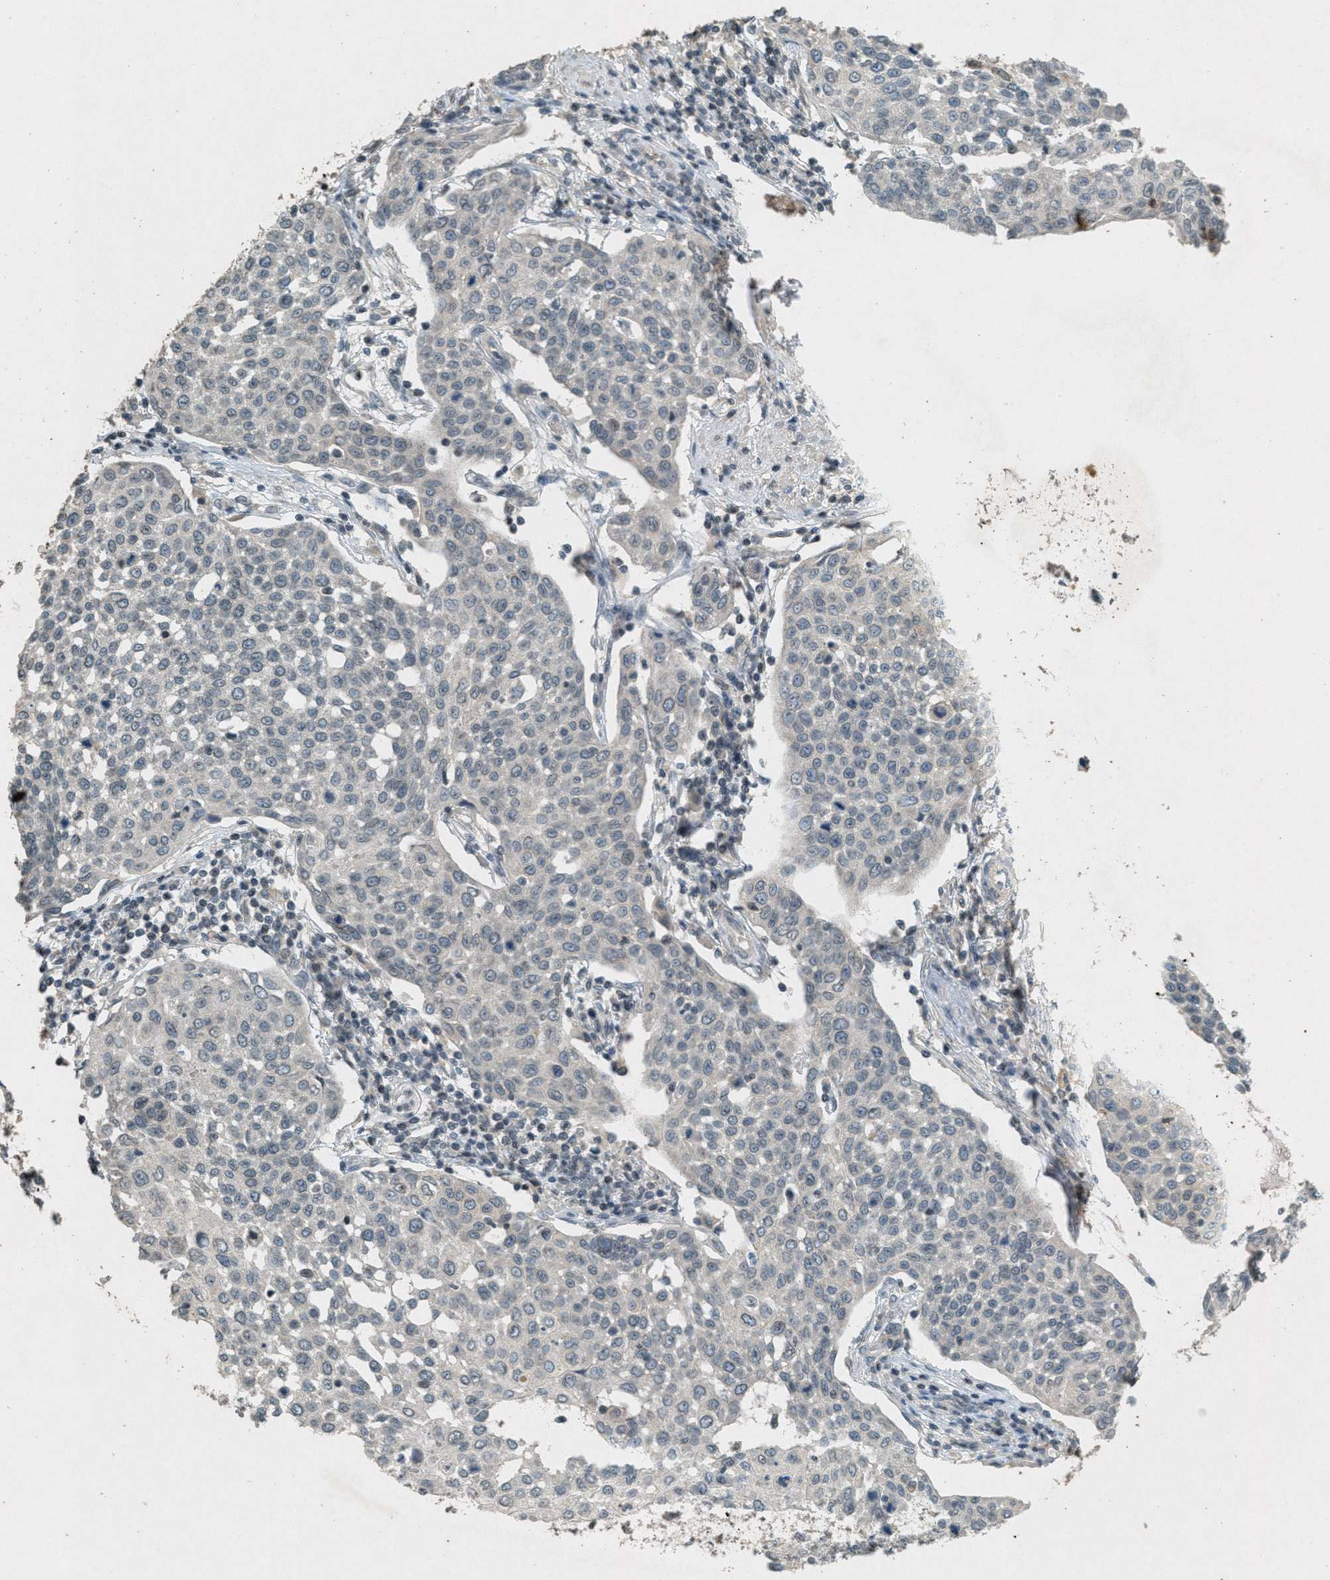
{"staining": {"intensity": "negative", "quantity": "none", "location": "none"}, "tissue": "cervical cancer", "cell_type": "Tumor cells", "image_type": "cancer", "snomed": [{"axis": "morphology", "description": "Squamous cell carcinoma, NOS"}, {"axis": "topography", "description": "Cervix"}], "caption": "Tumor cells are negative for brown protein staining in cervical cancer.", "gene": "ABHD6", "patient": {"sex": "female", "age": 34}}